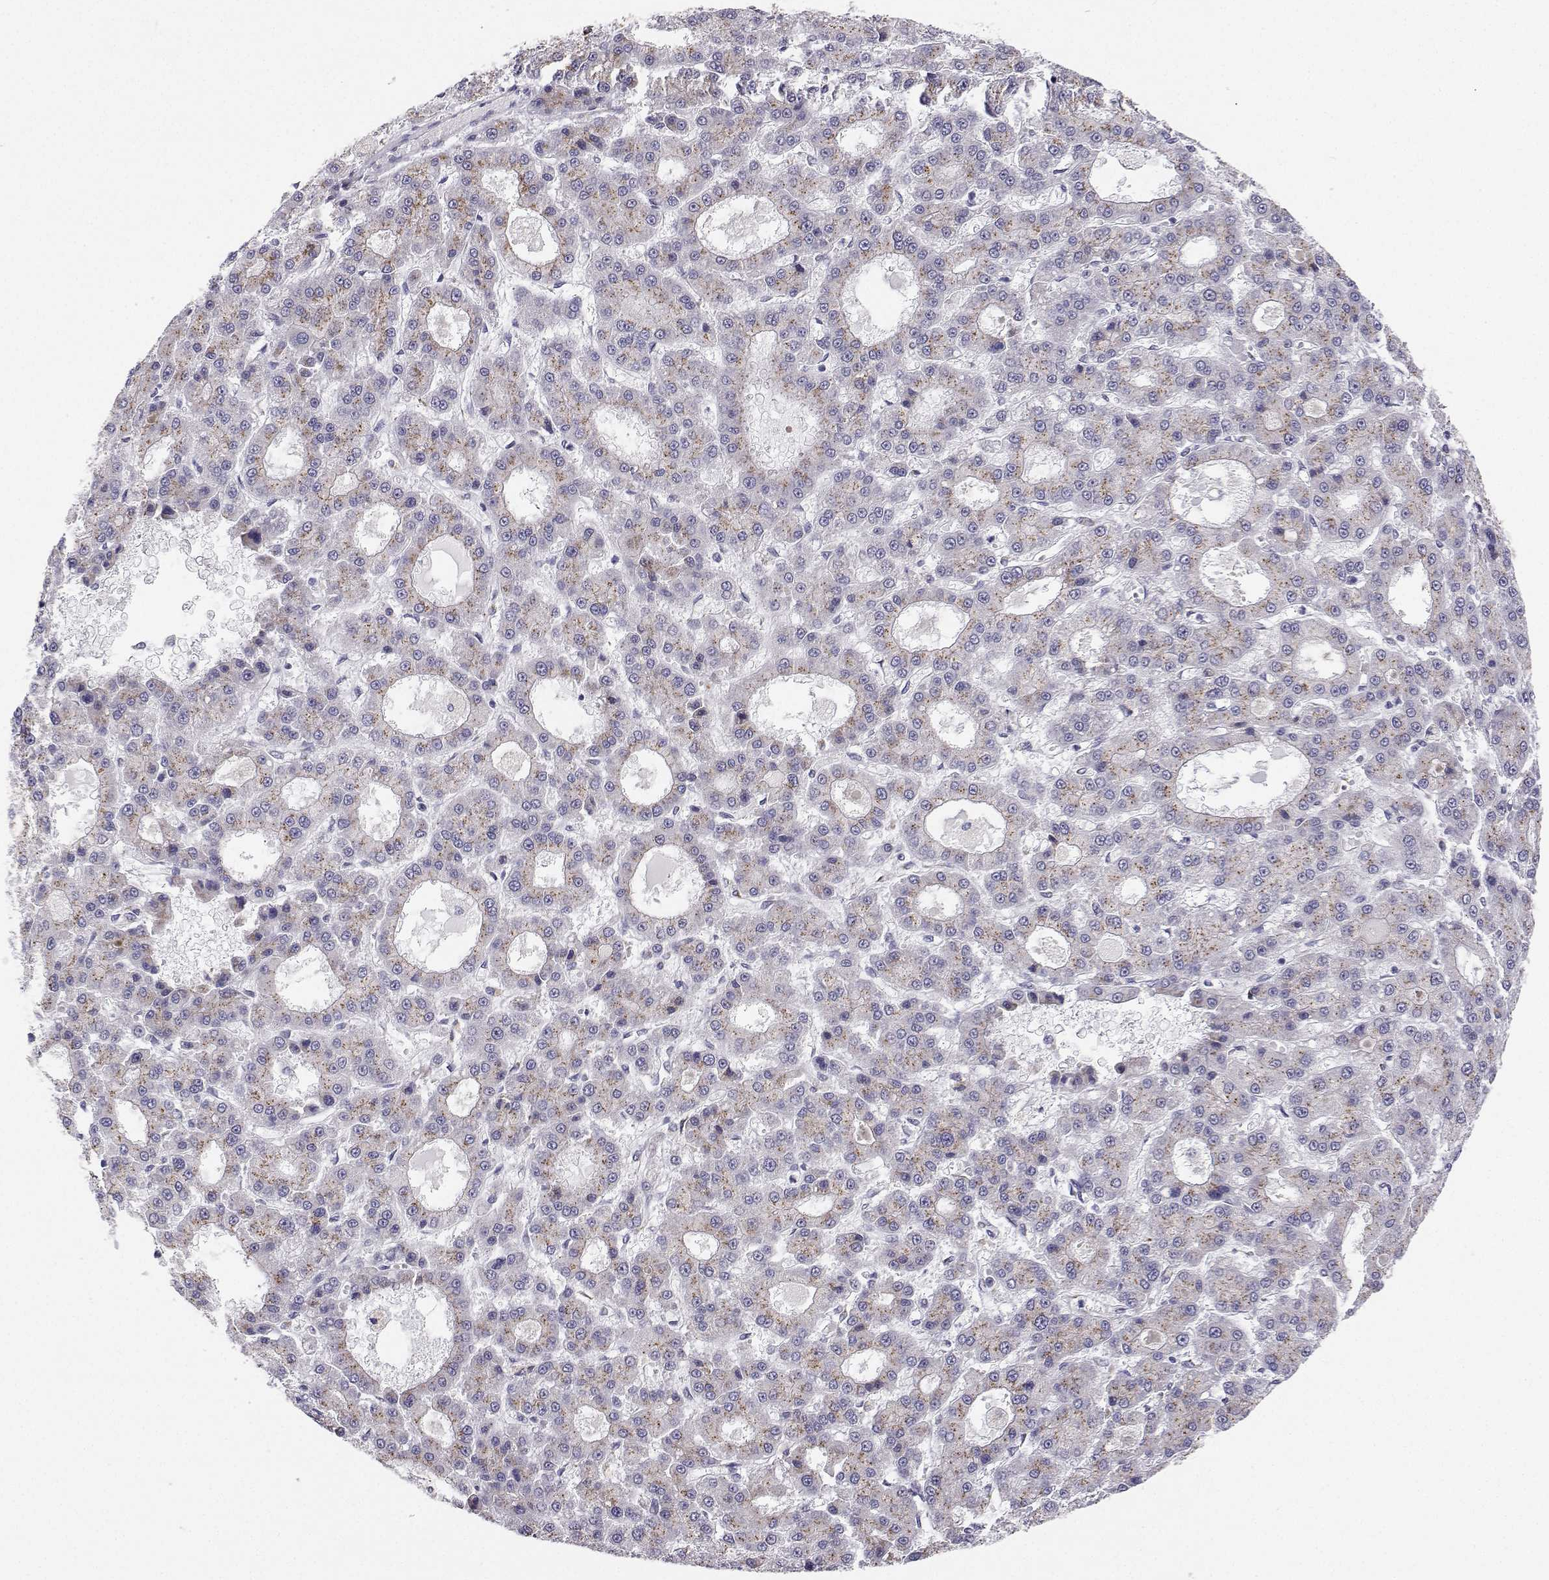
{"staining": {"intensity": "weak", "quantity": "25%-75%", "location": "cytoplasmic/membranous"}, "tissue": "liver cancer", "cell_type": "Tumor cells", "image_type": "cancer", "snomed": [{"axis": "morphology", "description": "Carcinoma, Hepatocellular, NOS"}, {"axis": "topography", "description": "Liver"}], "caption": "This micrograph shows immunohistochemistry staining of liver cancer, with low weak cytoplasmic/membranous expression in about 25%-75% of tumor cells.", "gene": "STARD13", "patient": {"sex": "male", "age": 70}}